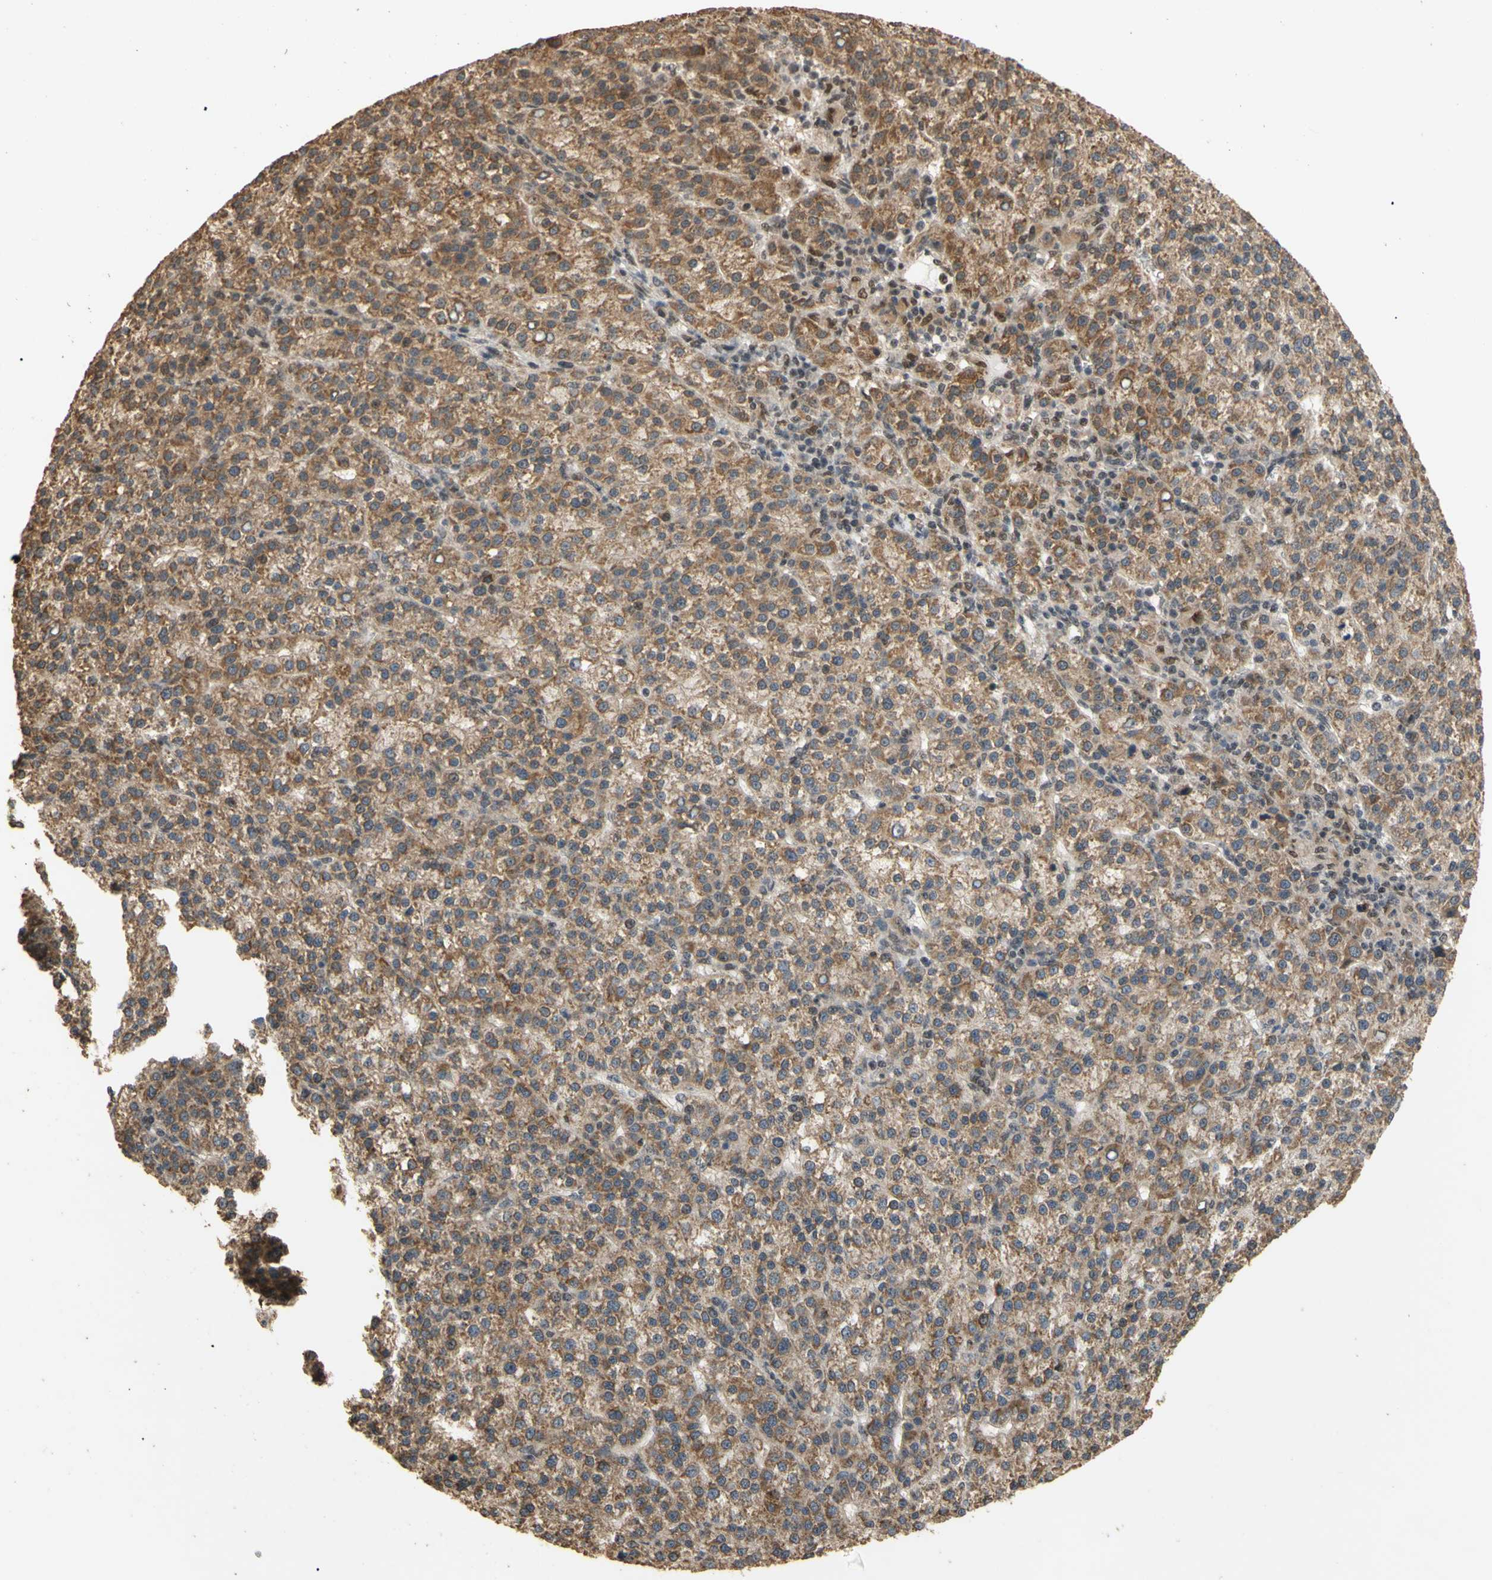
{"staining": {"intensity": "moderate", "quantity": ">75%", "location": "cytoplasmic/membranous"}, "tissue": "liver cancer", "cell_type": "Tumor cells", "image_type": "cancer", "snomed": [{"axis": "morphology", "description": "Carcinoma, Hepatocellular, NOS"}, {"axis": "topography", "description": "Liver"}], "caption": "Protein staining exhibits moderate cytoplasmic/membranous positivity in about >75% of tumor cells in liver cancer (hepatocellular carcinoma). The staining was performed using DAB (3,3'-diaminobenzidine), with brown indicating positive protein expression. Nuclei are stained blue with hematoxylin.", "gene": "GTF2E2", "patient": {"sex": "female", "age": 58}}